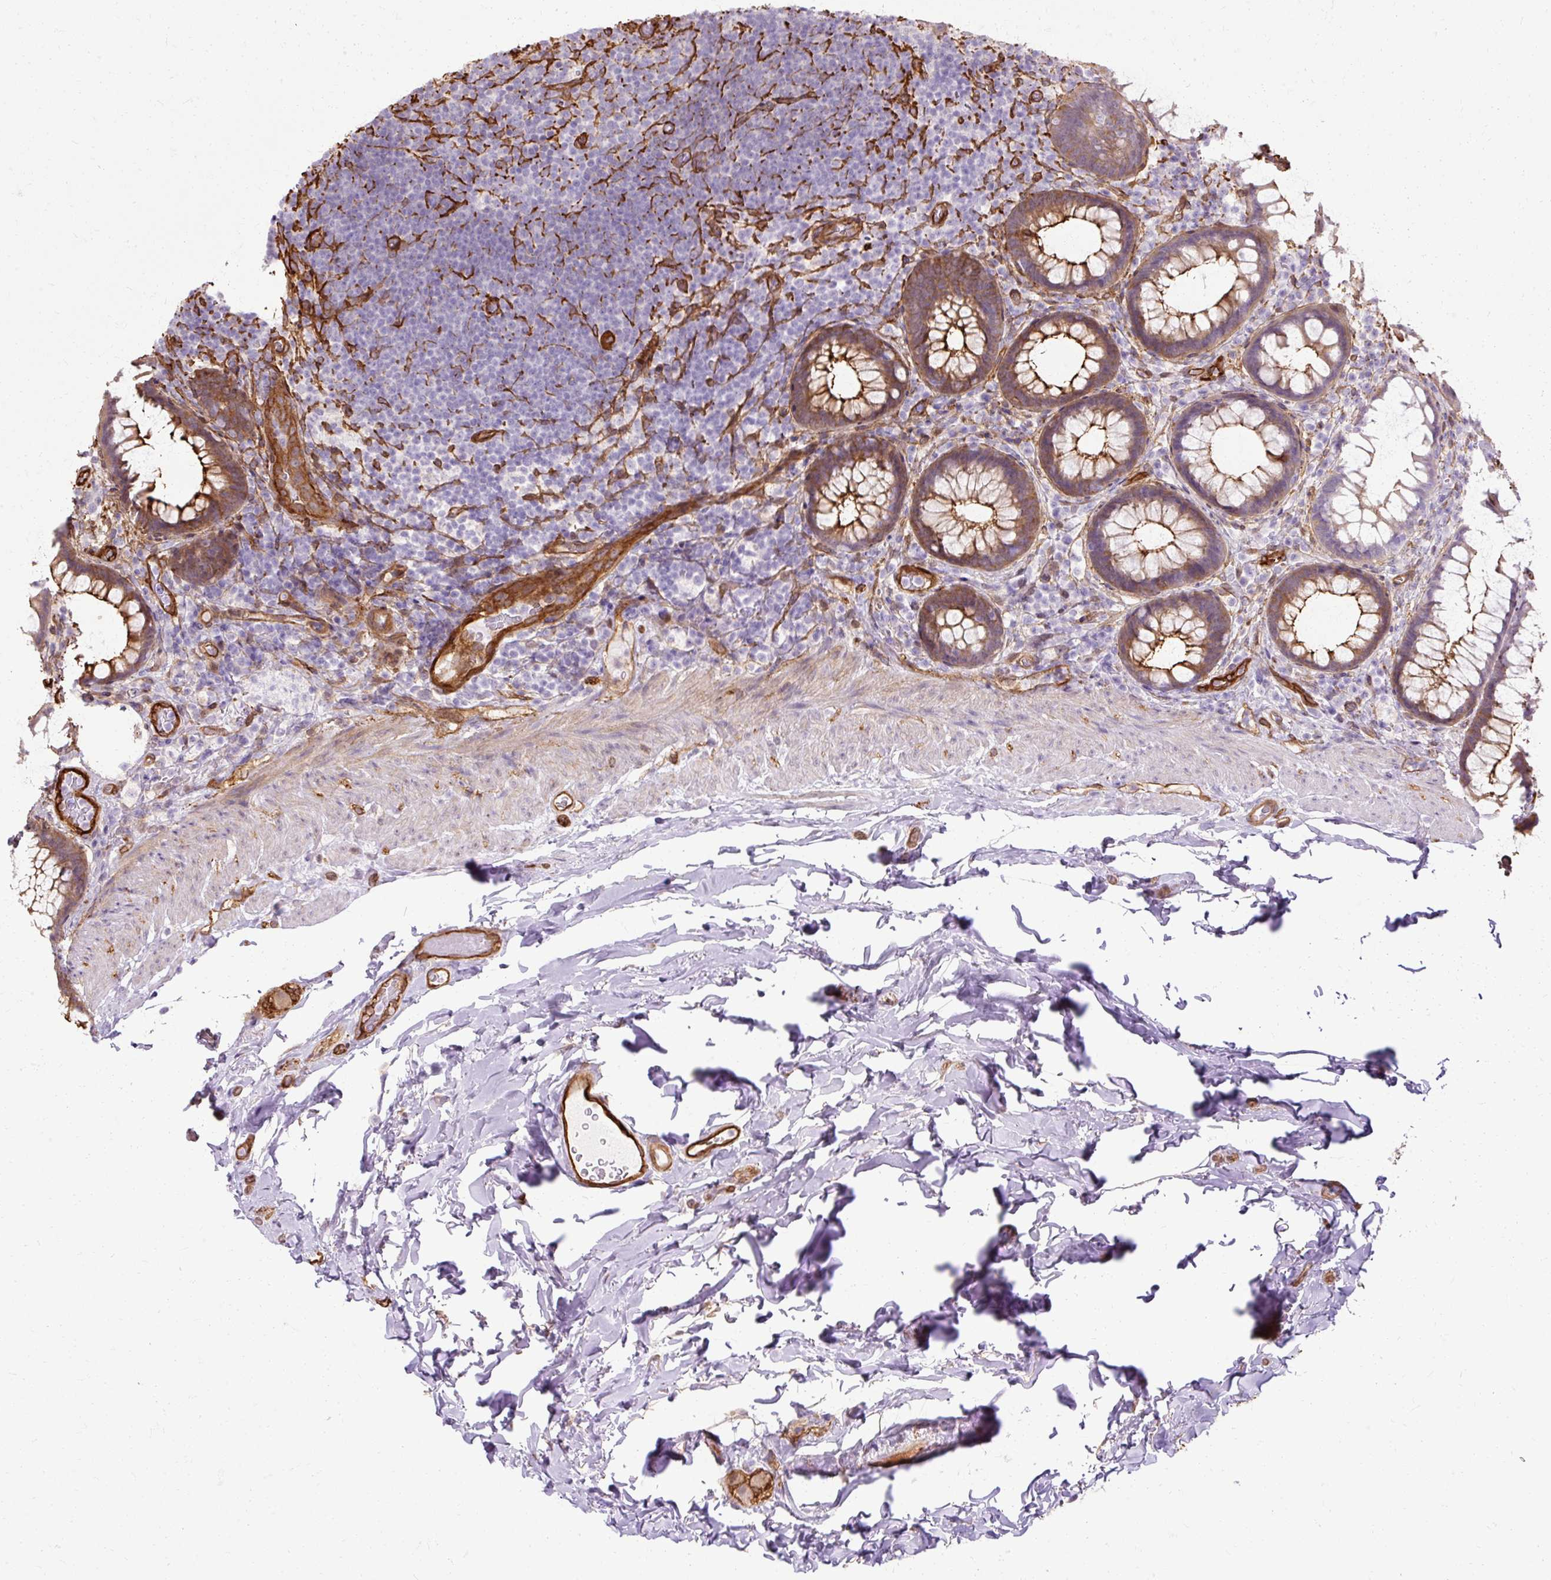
{"staining": {"intensity": "moderate", "quantity": "25%-75%", "location": "cytoplasmic/membranous"}, "tissue": "rectum", "cell_type": "Glandular cells", "image_type": "normal", "snomed": [{"axis": "morphology", "description": "Normal tissue, NOS"}, {"axis": "topography", "description": "Rectum"}], "caption": "Immunohistochemistry photomicrograph of normal human rectum stained for a protein (brown), which demonstrates medium levels of moderate cytoplasmic/membranous staining in about 25%-75% of glandular cells.", "gene": "CNN3", "patient": {"sex": "female", "age": 69}}